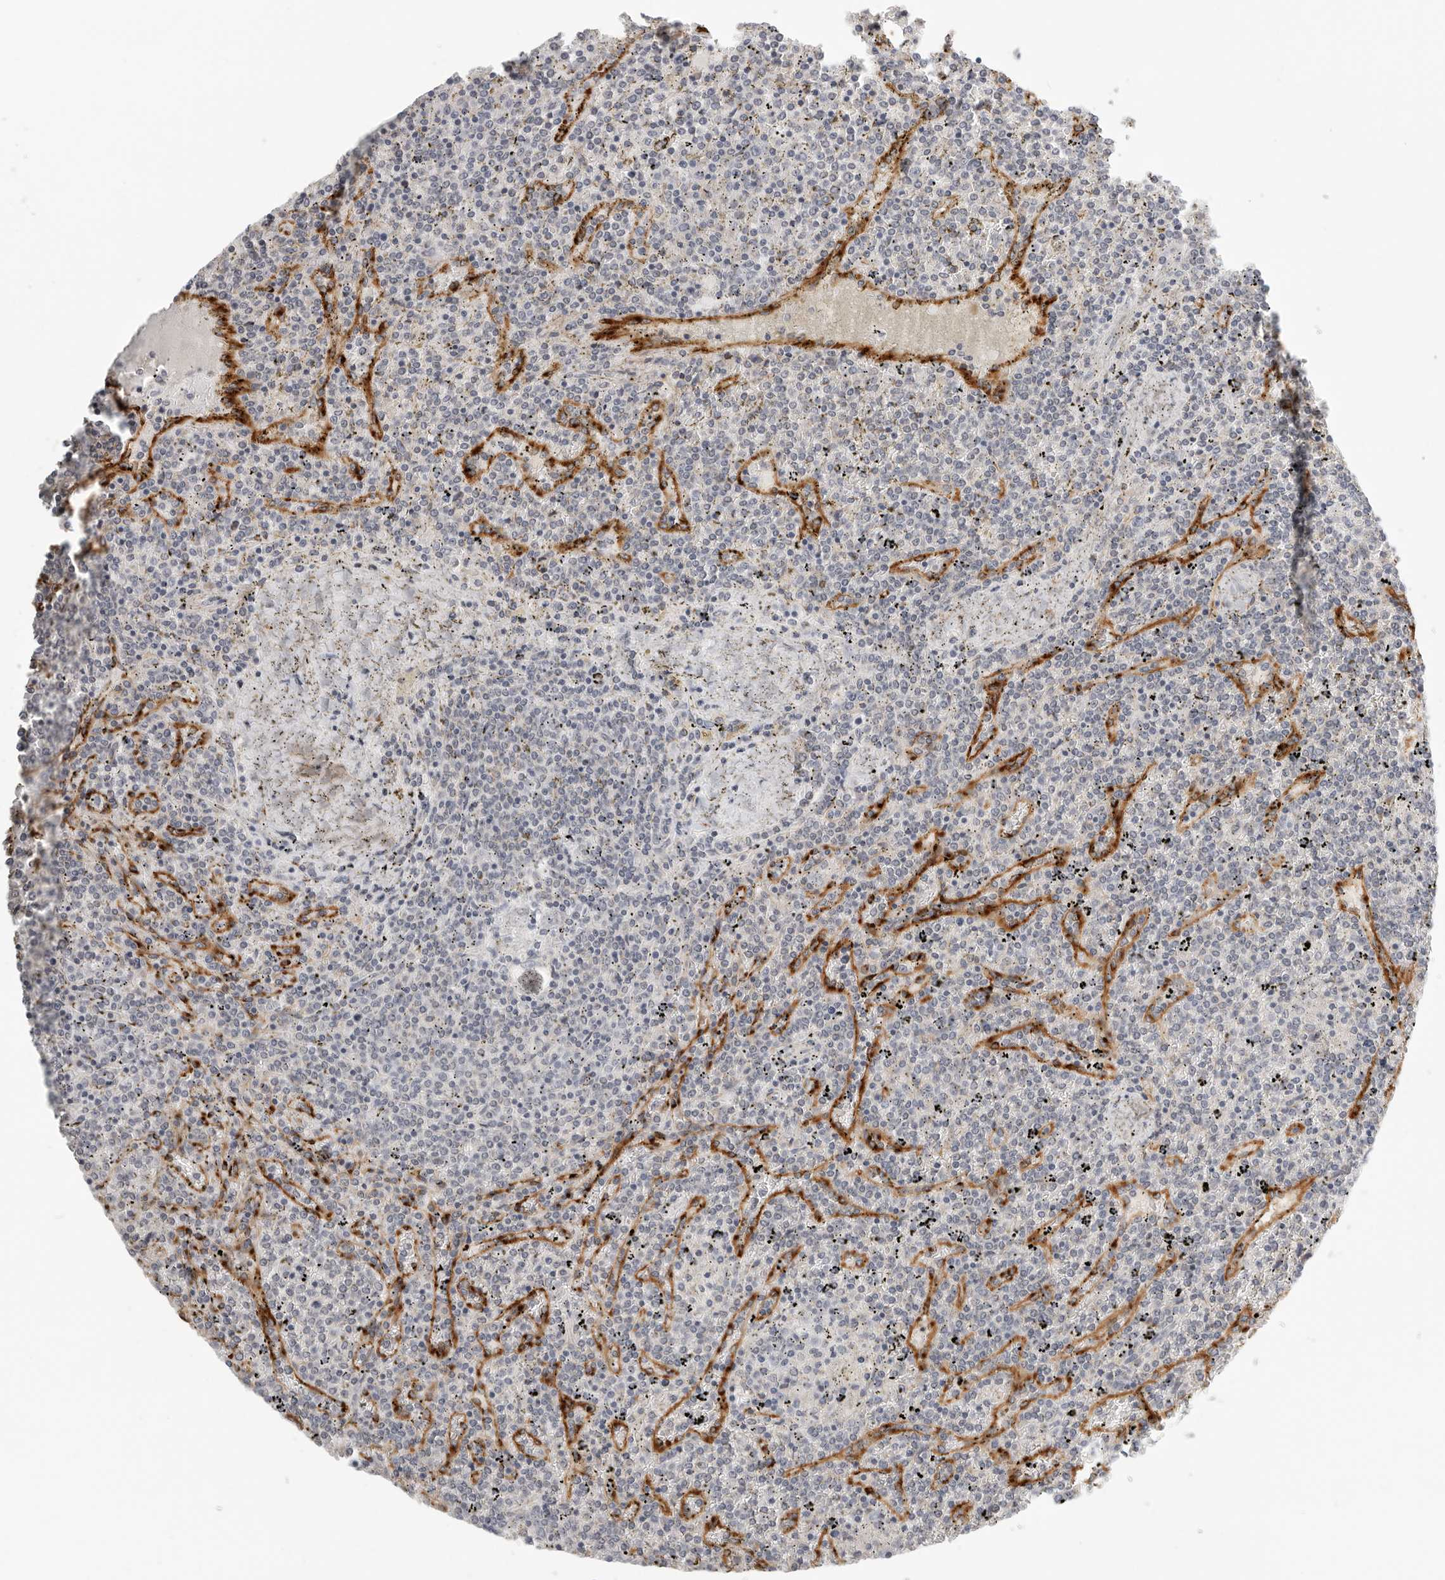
{"staining": {"intensity": "negative", "quantity": "none", "location": "none"}, "tissue": "lymphoma", "cell_type": "Tumor cells", "image_type": "cancer", "snomed": [{"axis": "morphology", "description": "Malignant lymphoma, non-Hodgkin's type, Low grade"}, {"axis": "topography", "description": "Spleen"}], "caption": "Histopathology image shows no significant protein expression in tumor cells of low-grade malignant lymphoma, non-Hodgkin's type.", "gene": "STAB2", "patient": {"sex": "female", "age": 19}}